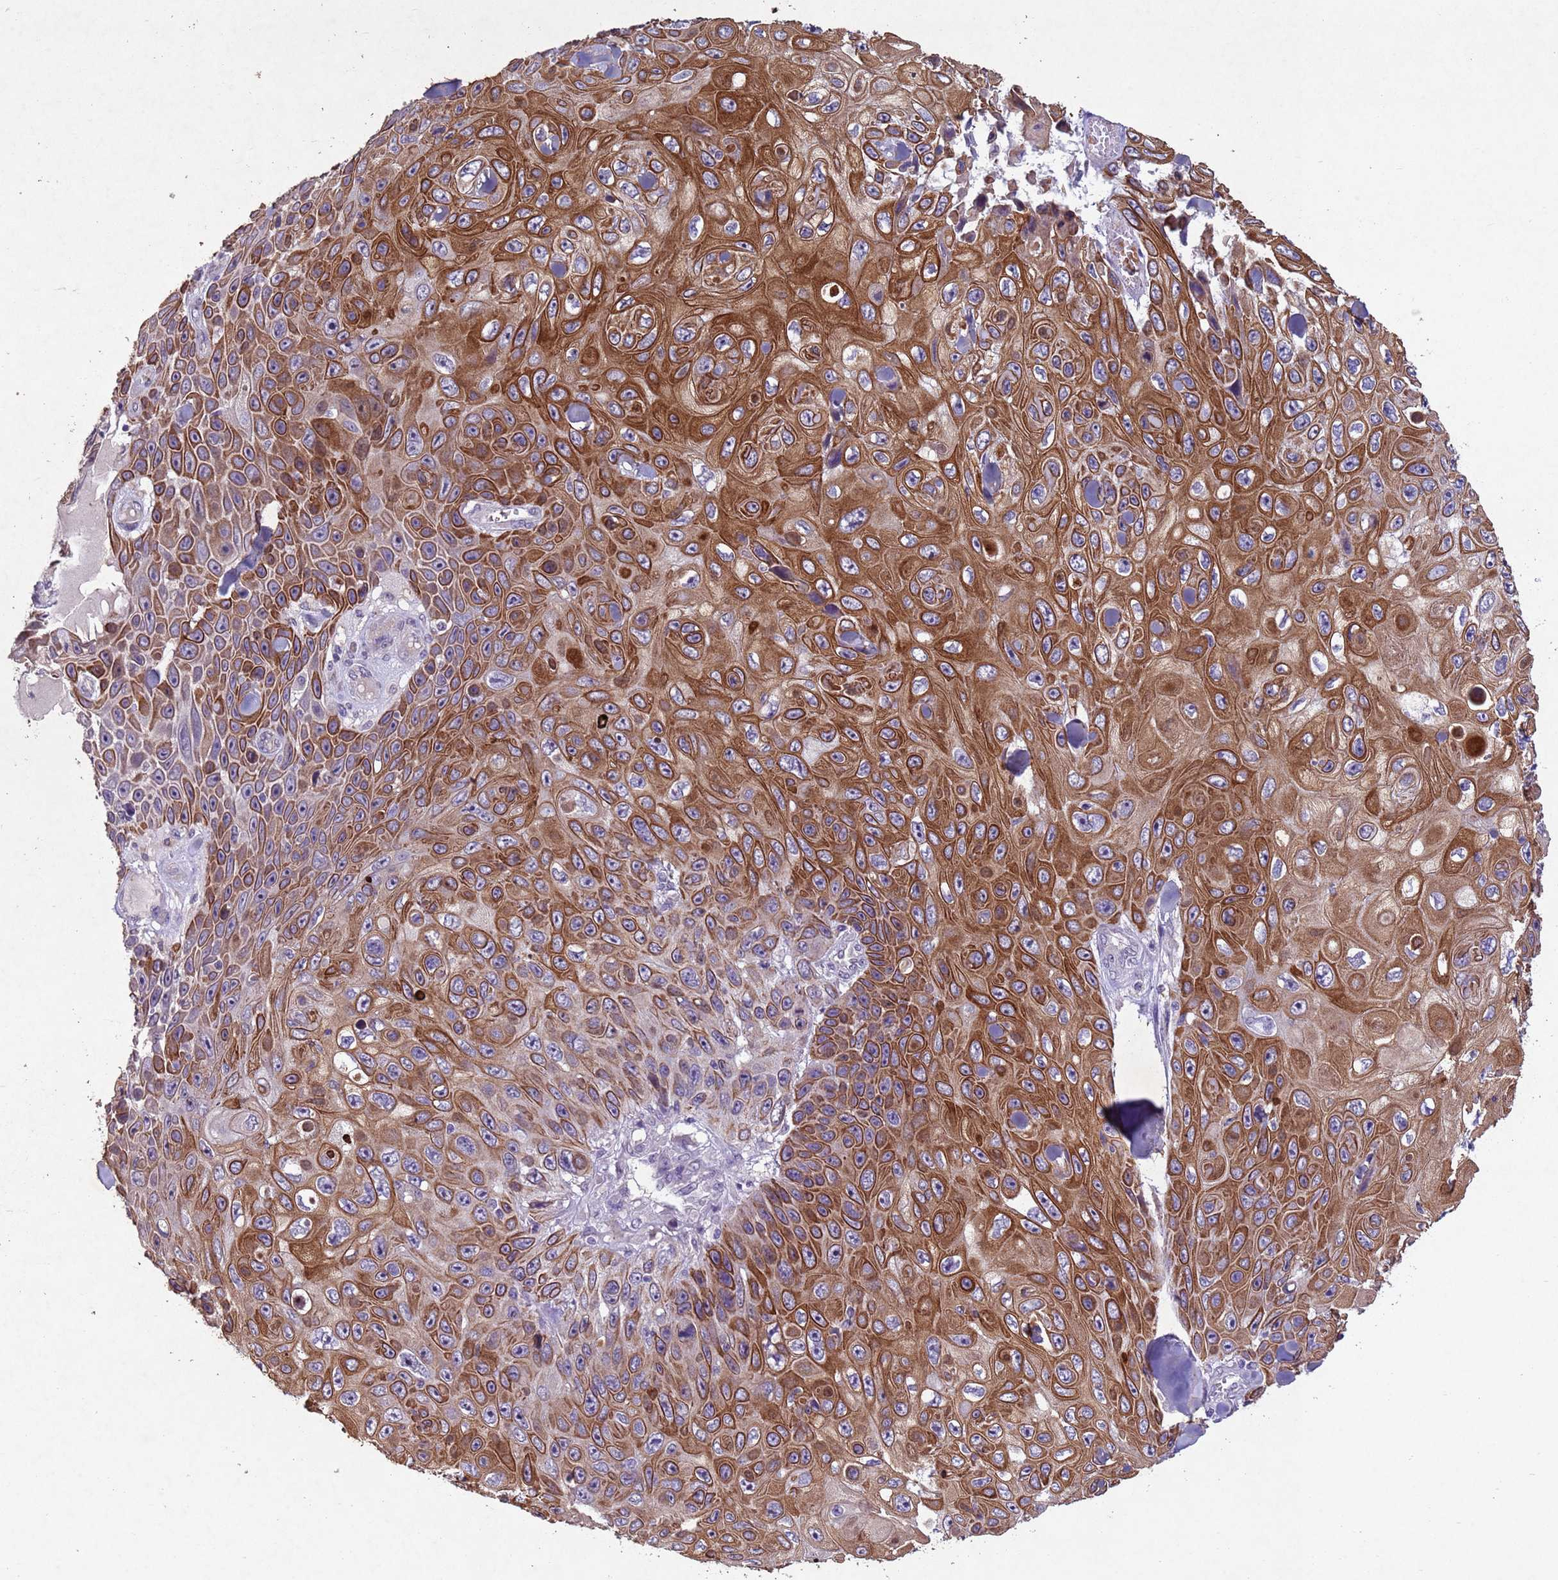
{"staining": {"intensity": "strong", "quantity": ">75%", "location": "cytoplasmic/membranous"}, "tissue": "skin cancer", "cell_type": "Tumor cells", "image_type": "cancer", "snomed": [{"axis": "morphology", "description": "Squamous cell carcinoma, NOS"}, {"axis": "topography", "description": "Skin"}], "caption": "The immunohistochemical stain labels strong cytoplasmic/membranous expression in tumor cells of squamous cell carcinoma (skin) tissue.", "gene": "NLRP11", "patient": {"sex": "male", "age": 82}}